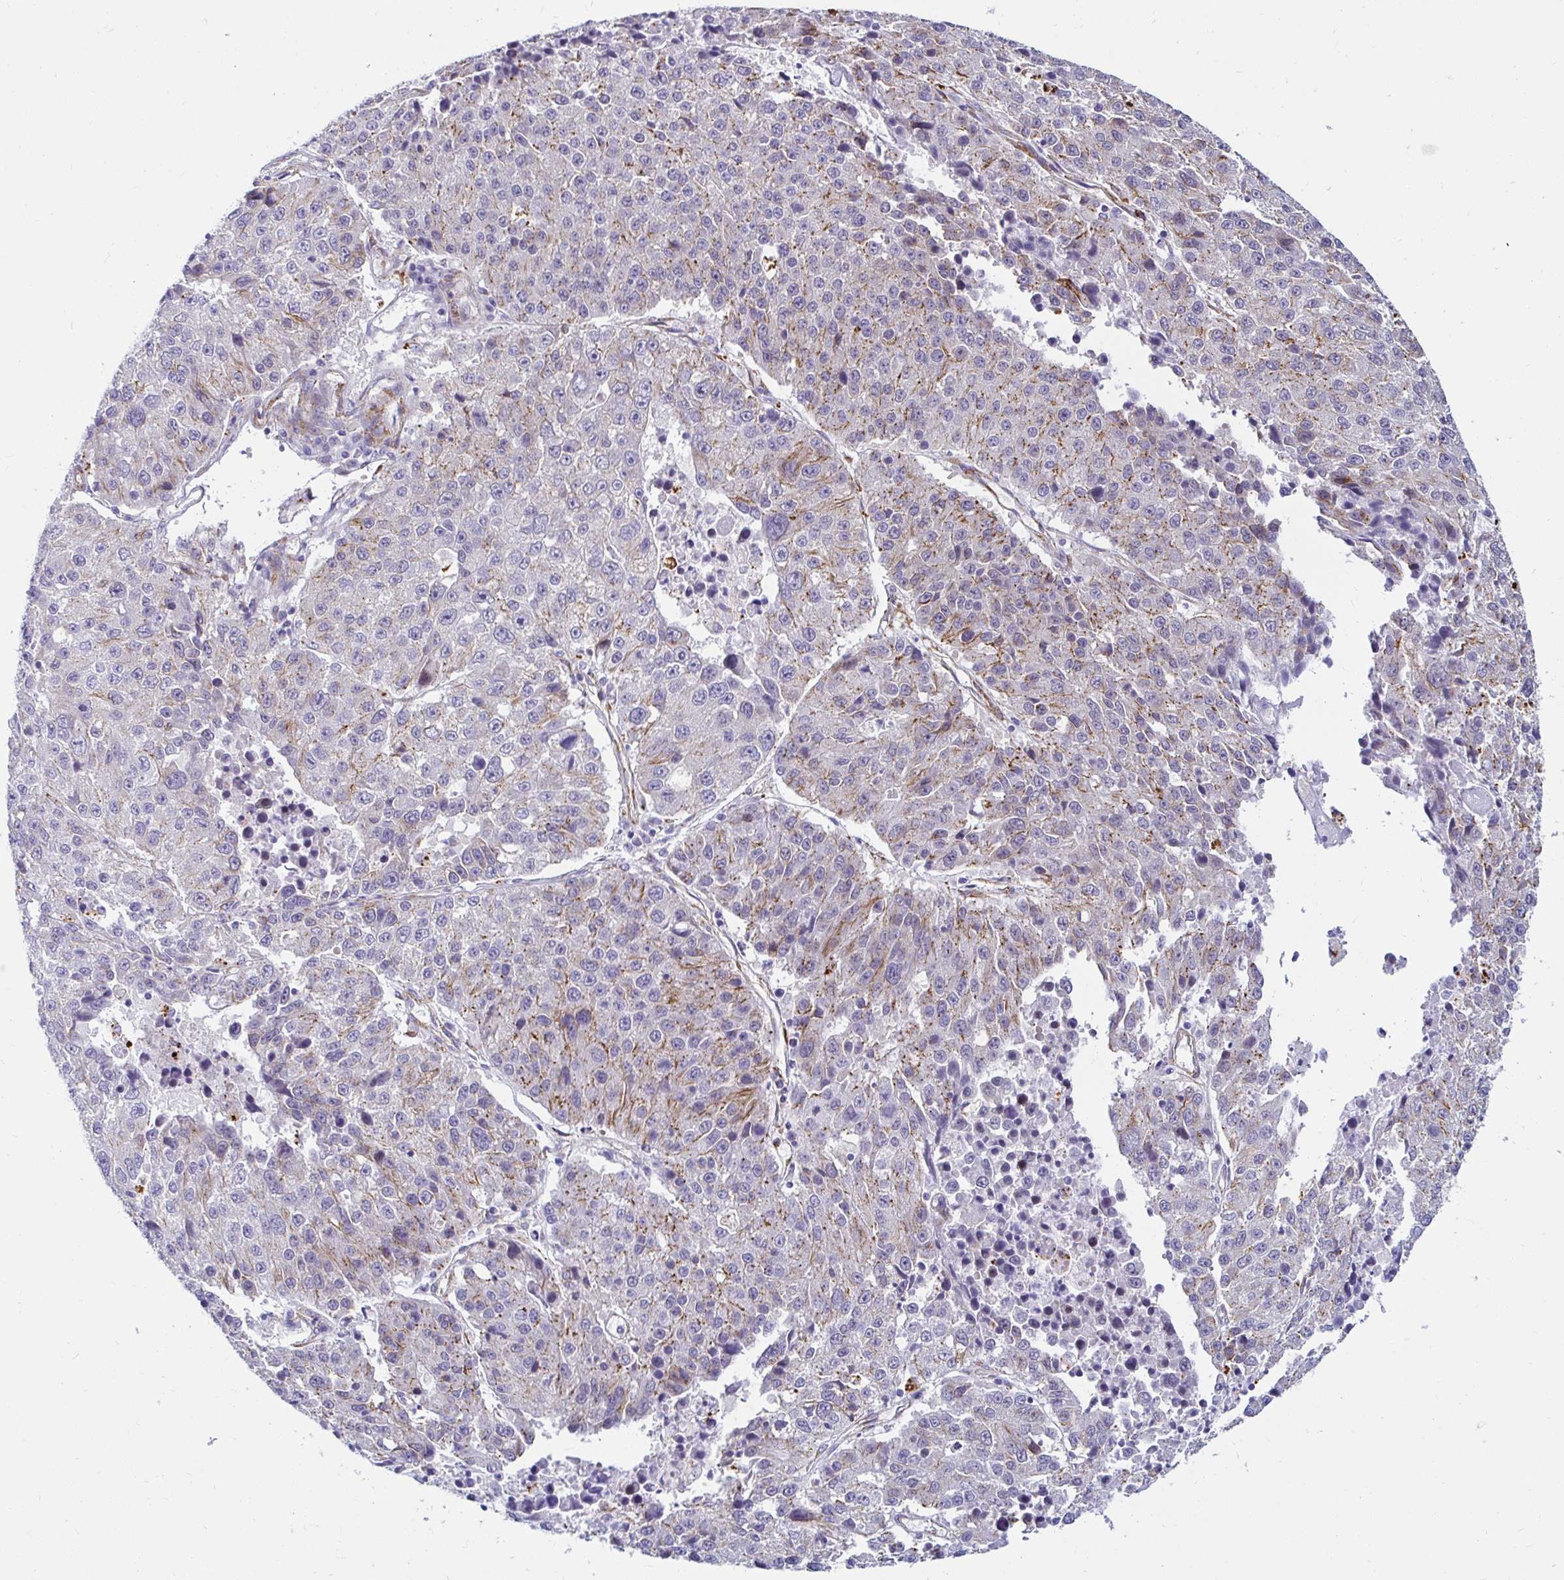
{"staining": {"intensity": "weak", "quantity": "<25%", "location": "cytoplasmic/membranous"}, "tissue": "testis cancer", "cell_type": "Tumor cells", "image_type": "cancer", "snomed": [{"axis": "morphology", "description": "Carcinoma, Embryonal, NOS"}, {"axis": "topography", "description": "Testis"}], "caption": "The IHC micrograph has no significant positivity in tumor cells of testis cancer tissue.", "gene": "ANKRD62", "patient": {"sex": "male", "age": 26}}